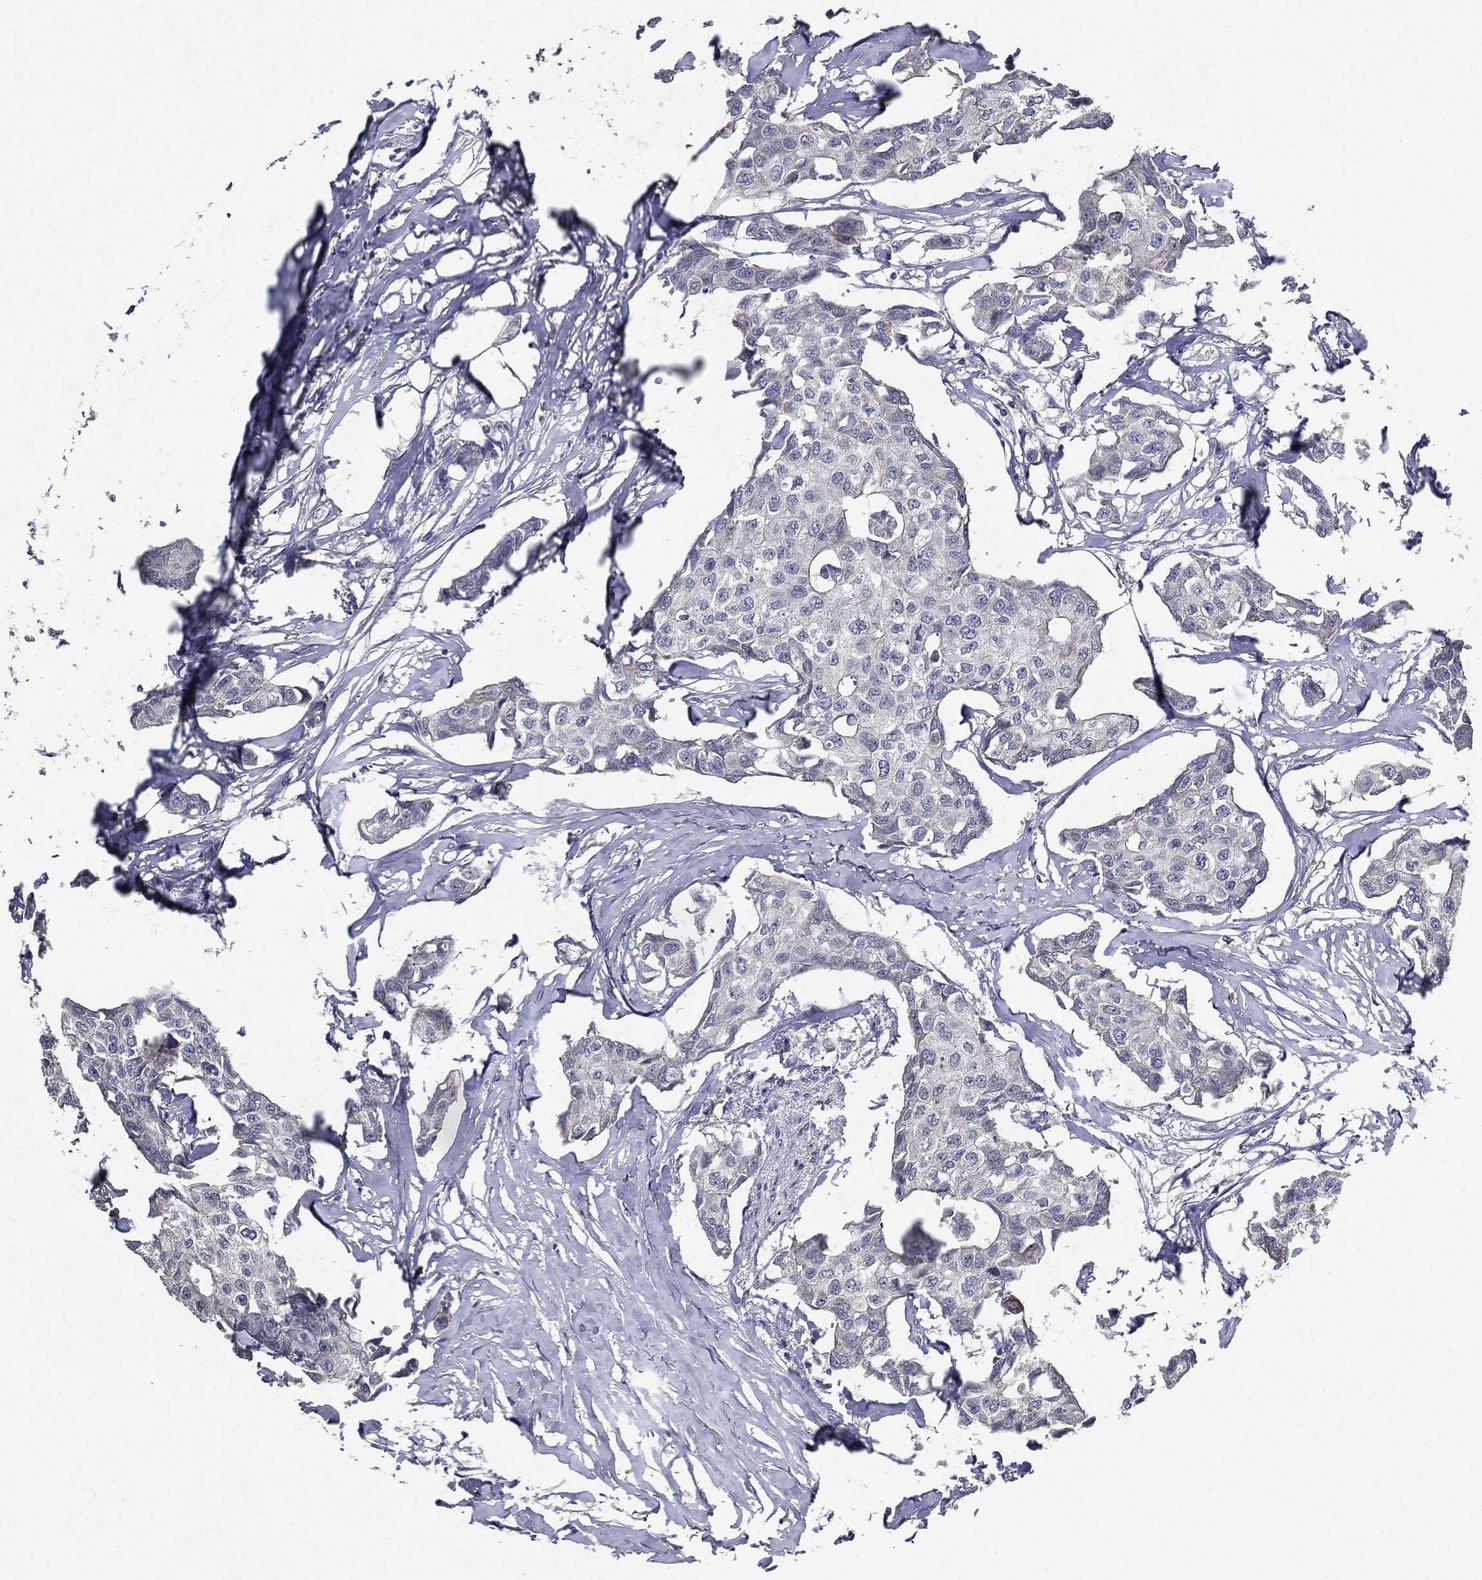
{"staining": {"intensity": "negative", "quantity": "none", "location": "none"}, "tissue": "breast cancer", "cell_type": "Tumor cells", "image_type": "cancer", "snomed": [{"axis": "morphology", "description": "Duct carcinoma"}, {"axis": "topography", "description": "Breast"}], "caption": "The IHC photomicrograph has no significant positivity in tumor cells of breast cancer tissue.", "gene": "SERPINB2", "patient": {"sex": "female", "age": 80}}